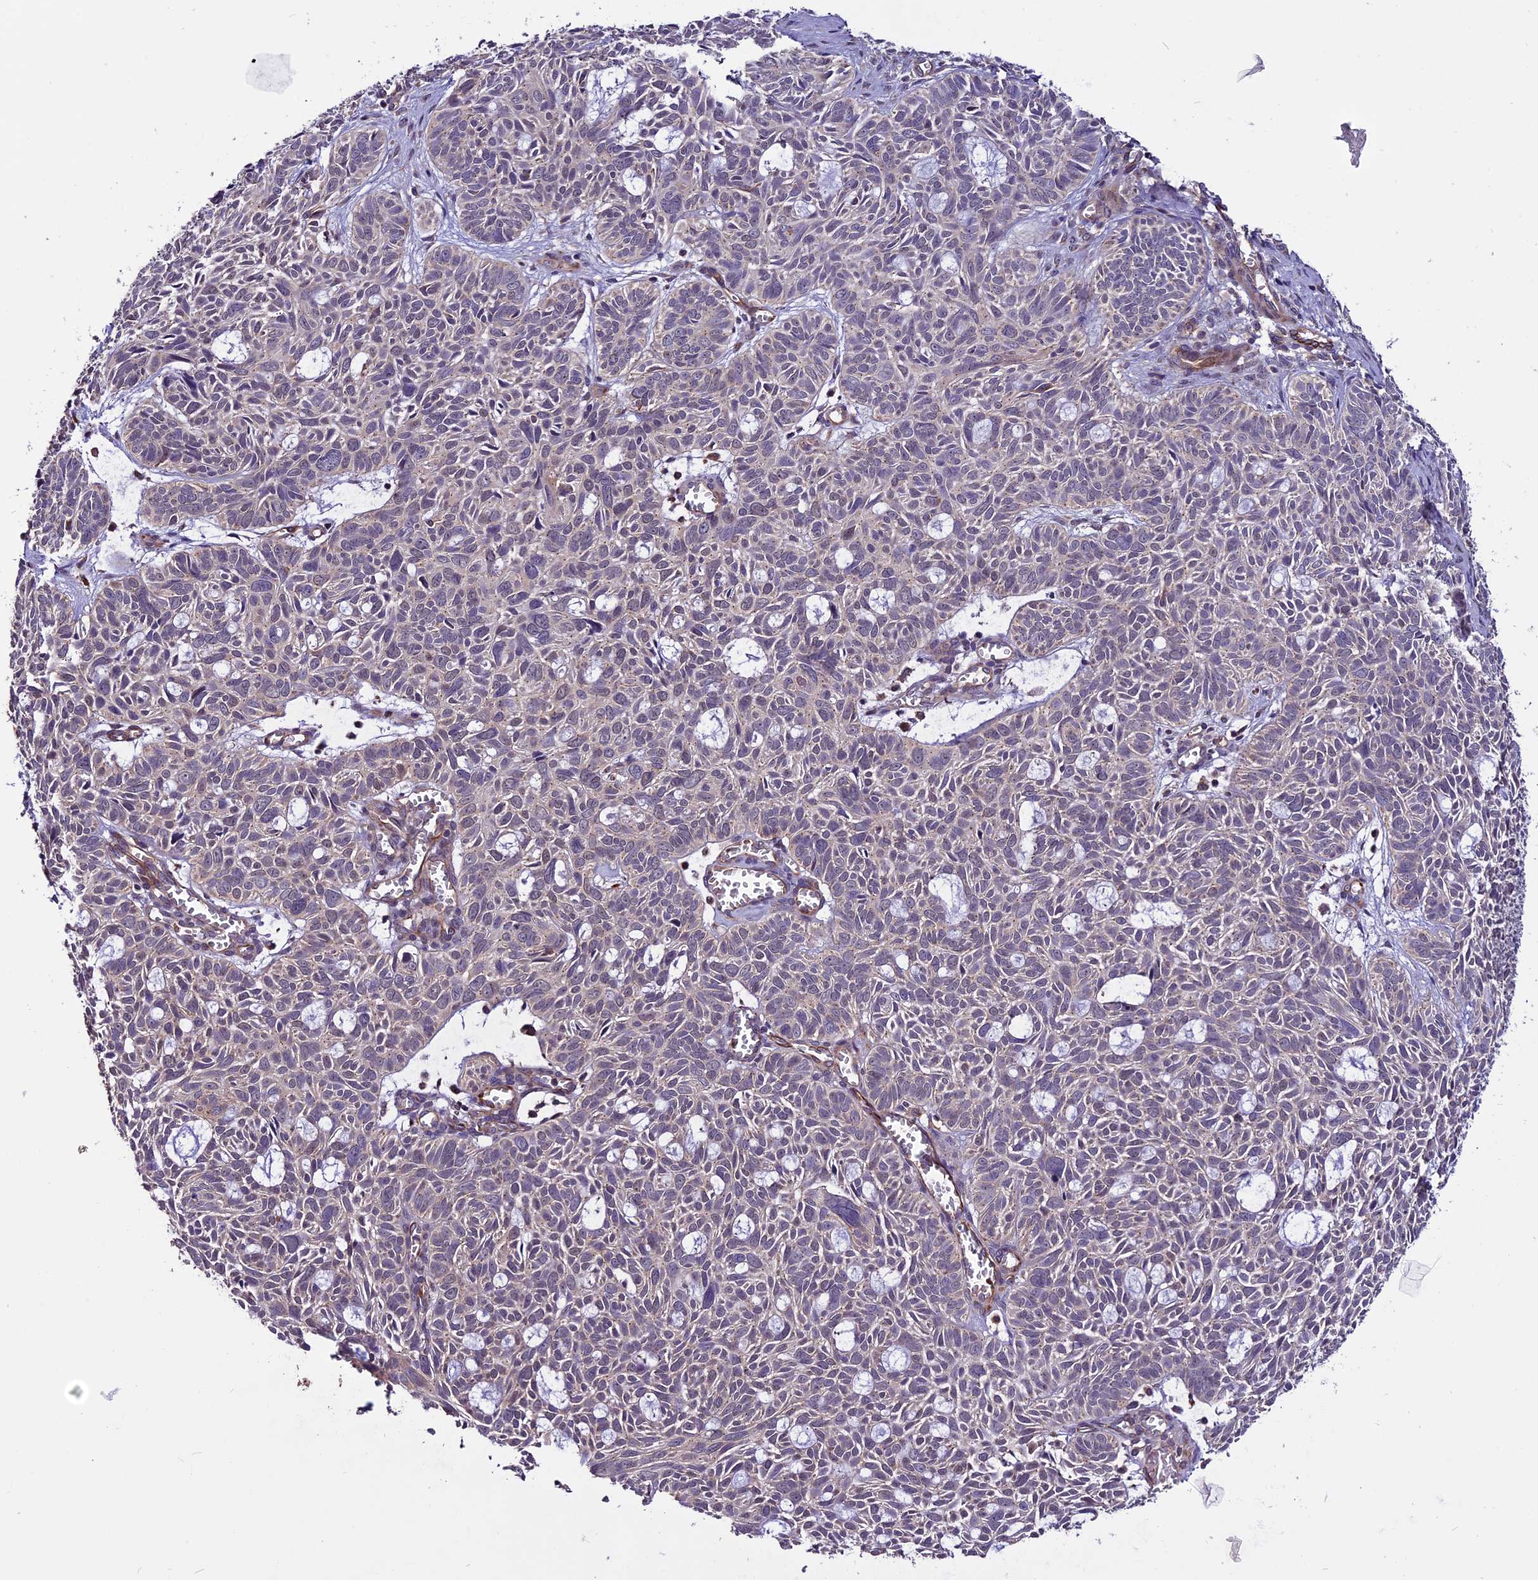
{"staining": {"intensity": "negative", "quantity": "none", "location": "none"}, "tissue": "skin cancer", "cell_type": "Tumor cells", "image_type": "cancer", "snomed": [{"axis": "morphology", "description": "Basal cell carcinoma"}, {"axis": "topography", "description": "Skin"}], "caption": "Tumor cells are negative for protein expression in human skin cancer. (Stains: DAB (3,3'-diaminobenzidine) IHC with hematoxylin counter stain, Microscopy: brightfield microscopy at high magnification).", "gene": "RINL", "patient": {"sex": "male", "age": 69}}